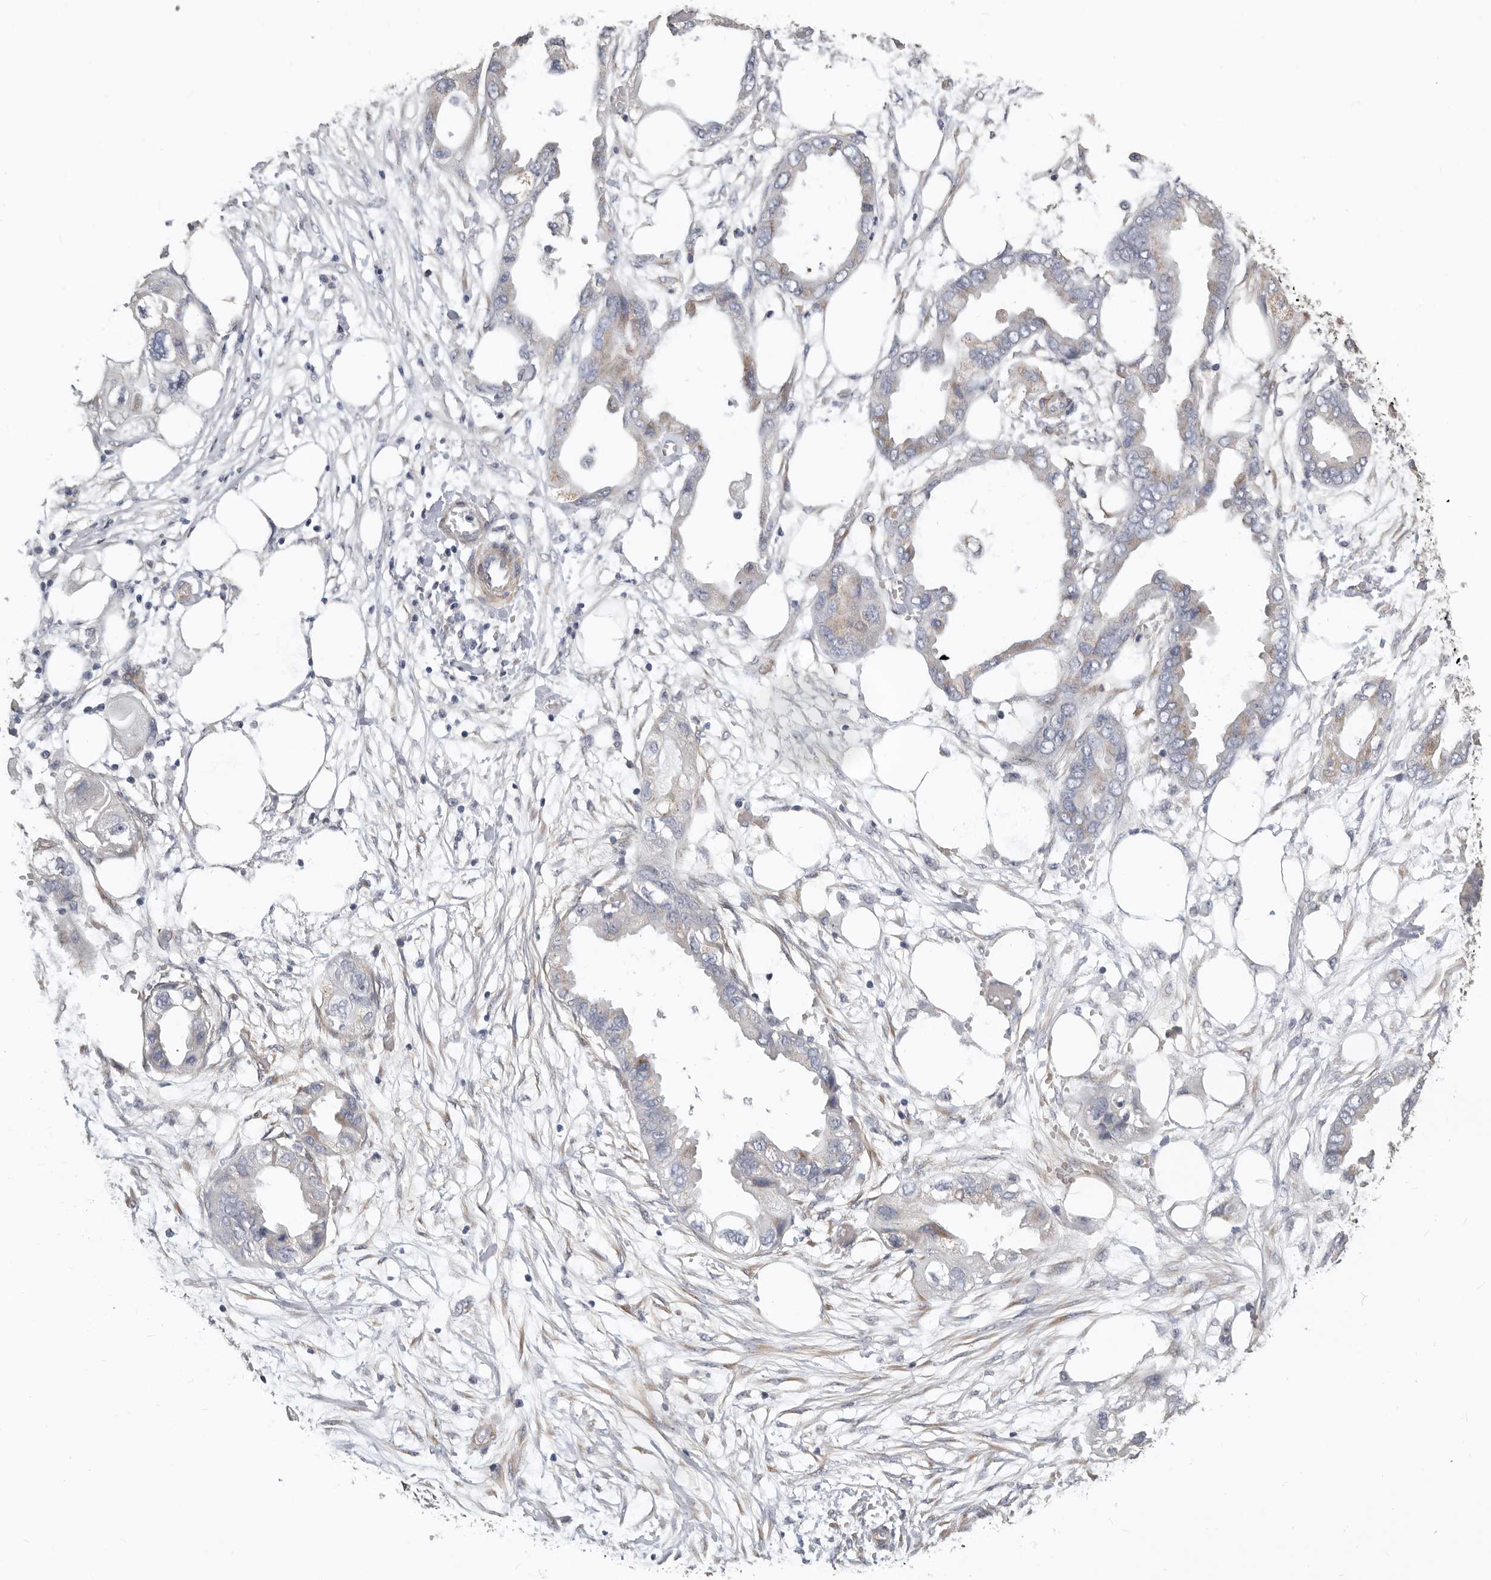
{"staining": {"intensity": "weak", "quantity": "<25%", "location": "cytoplasmic/membranous"}, "tissue": "endometrial cancer", "cell_type": "Tumor cells", "image_type": "cancer", "snomed": [{"axis": "morphology", "description": "Adenocarcinoma, NOS"}, {"axis": "morphology", "description": "Adenocarcinoma, metastatic, NOS"}, {"axis": "topography", "description": "Adipose tissue"}, {"axis": "topography", "description": "Endometrium"}], "caption": "Photomicrograph shows no protein expression in tumor cells of endometrial cancer tissue.", "gene": "RABAC1", "patient": {"sex": "female", "age": 67}}